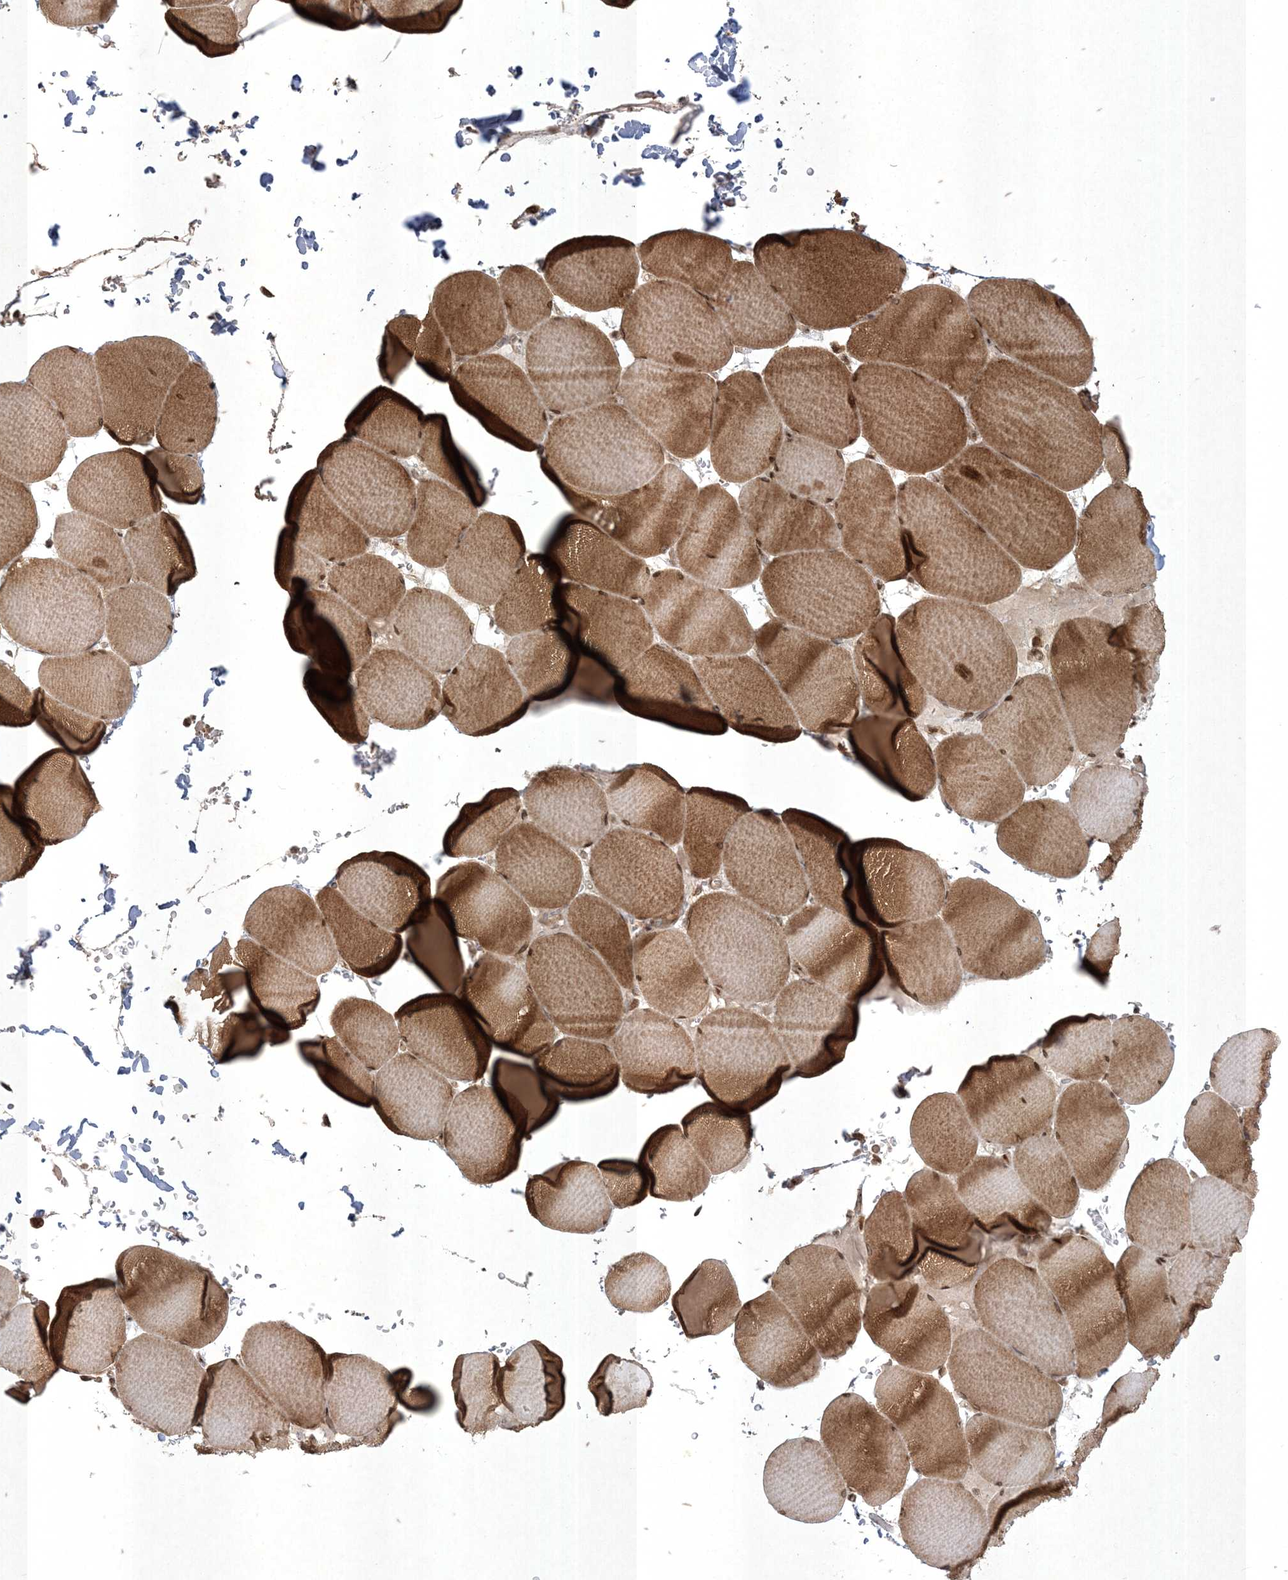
{"staining": {"intensity": "strong", "quantity": ">75%", "location": "cytoplasmic/membranous,nuclear"}, "tissue": "skeletal muscle", "cell_type": "Myocytes", "image_type": "normal", "snomed": [{"axis": "morphology", "description": "Normal tissue, NOS"}, {"axis": "topography", "description": "Skeletal muscle"}, {"axis": "topography", "description": "Head-Neck"}], "caption": "Protein analysis of benign skeletal muscle shows strong cytoplasmic/membranous,nuclear positivity in about >75% of myocytes.", "gene": "RRAS", "patient": {"sex": "male", "age": 66}}